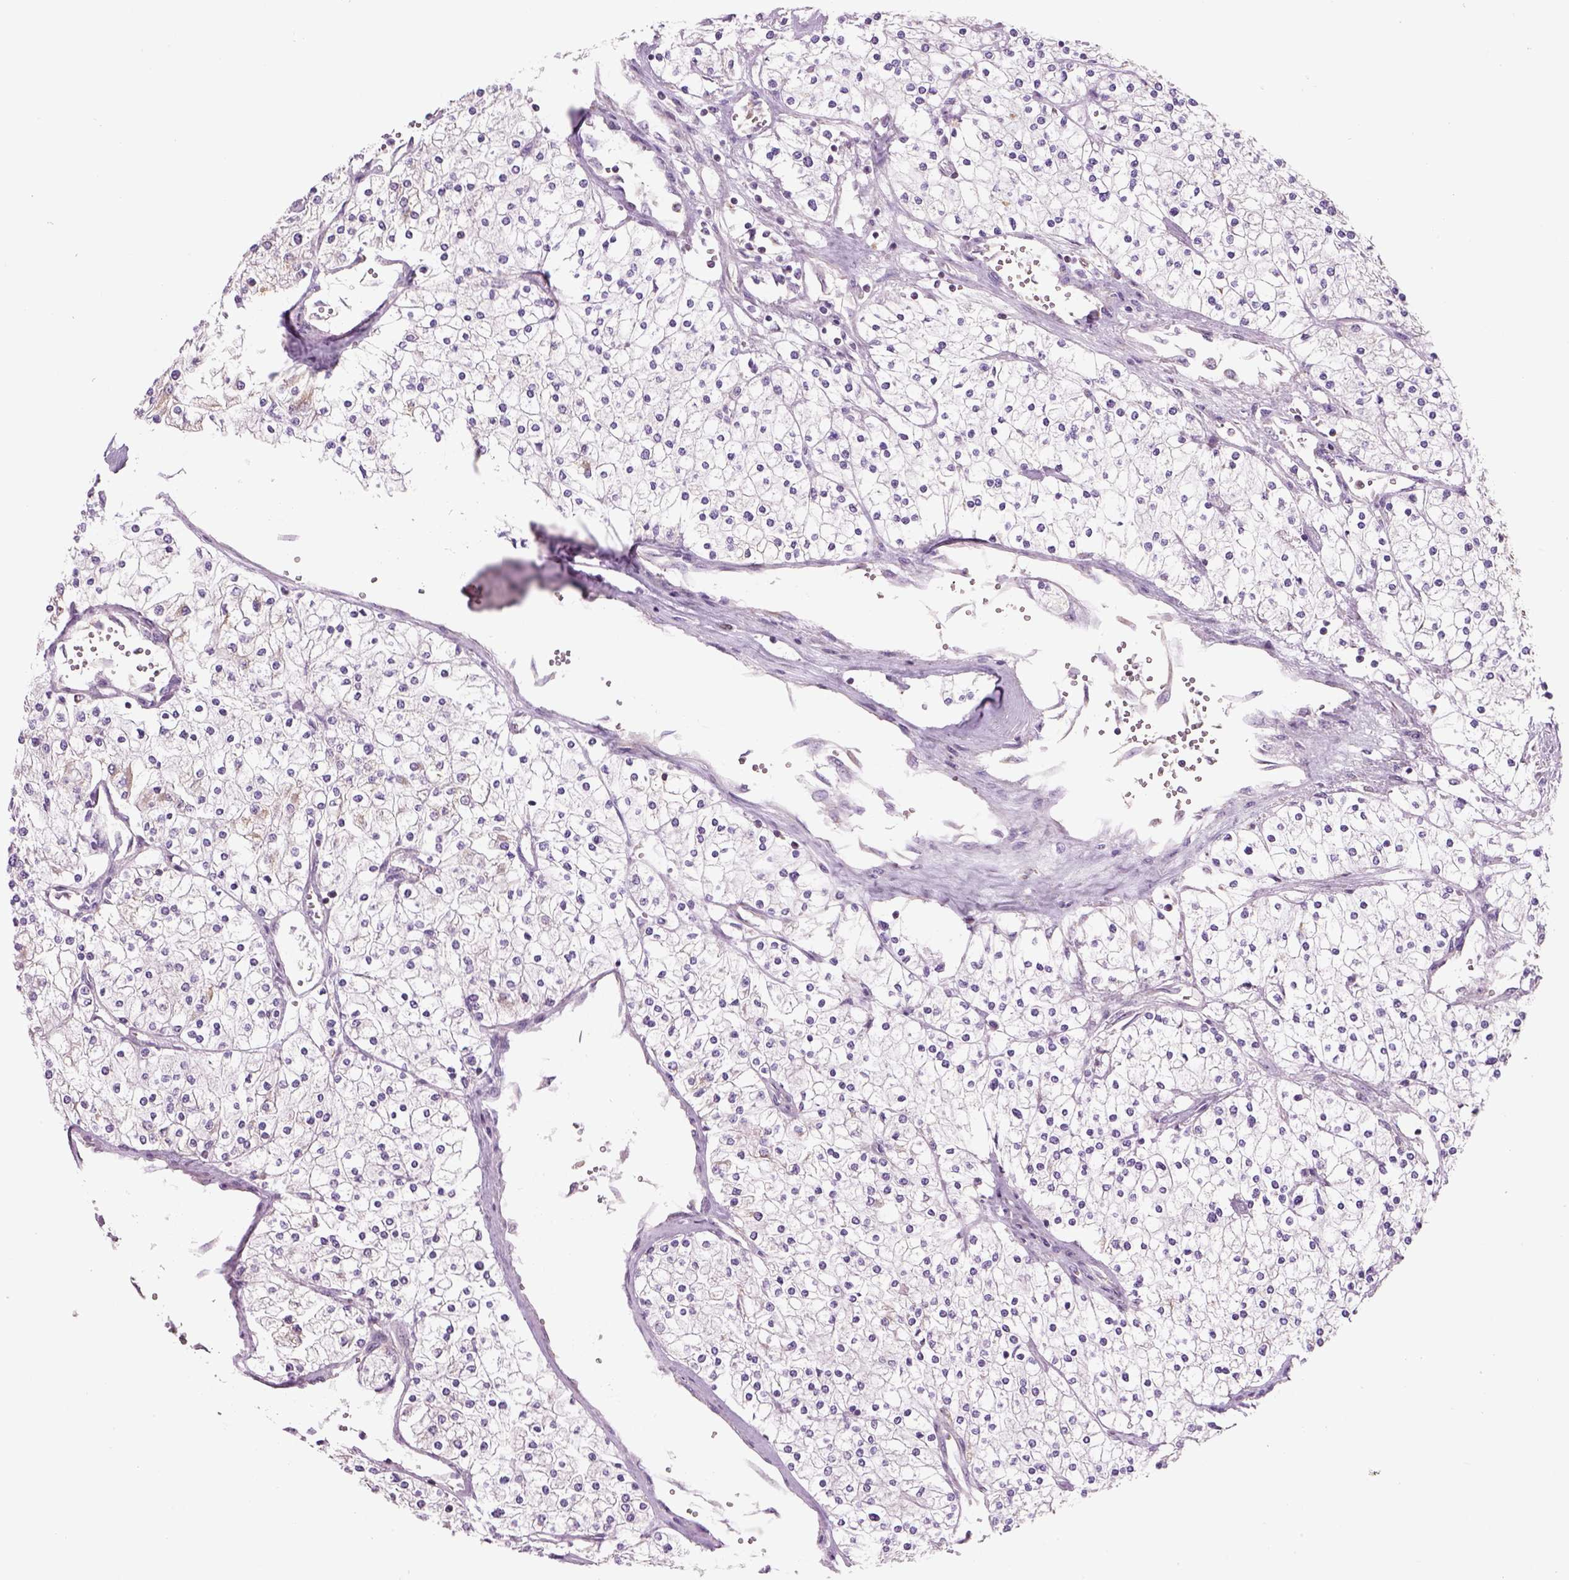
{"staining": {"intensity": "negative", "quantity": "none", "location": "none"}, "tissue": "renal cancer", "cell_type": "Tumor cells", "image_type": "cancer", "snomed": [{"axis": "morphology", "description": "Adenocarcinoma, NOS"}, {"axis": "topography", "description": "Kidney"}], "caption": "The photomicrograph demonstrates no staining of tumor cells in renal cancer.", "gene": "IFT52", "patient": {"sex": "male", "age": 80}}